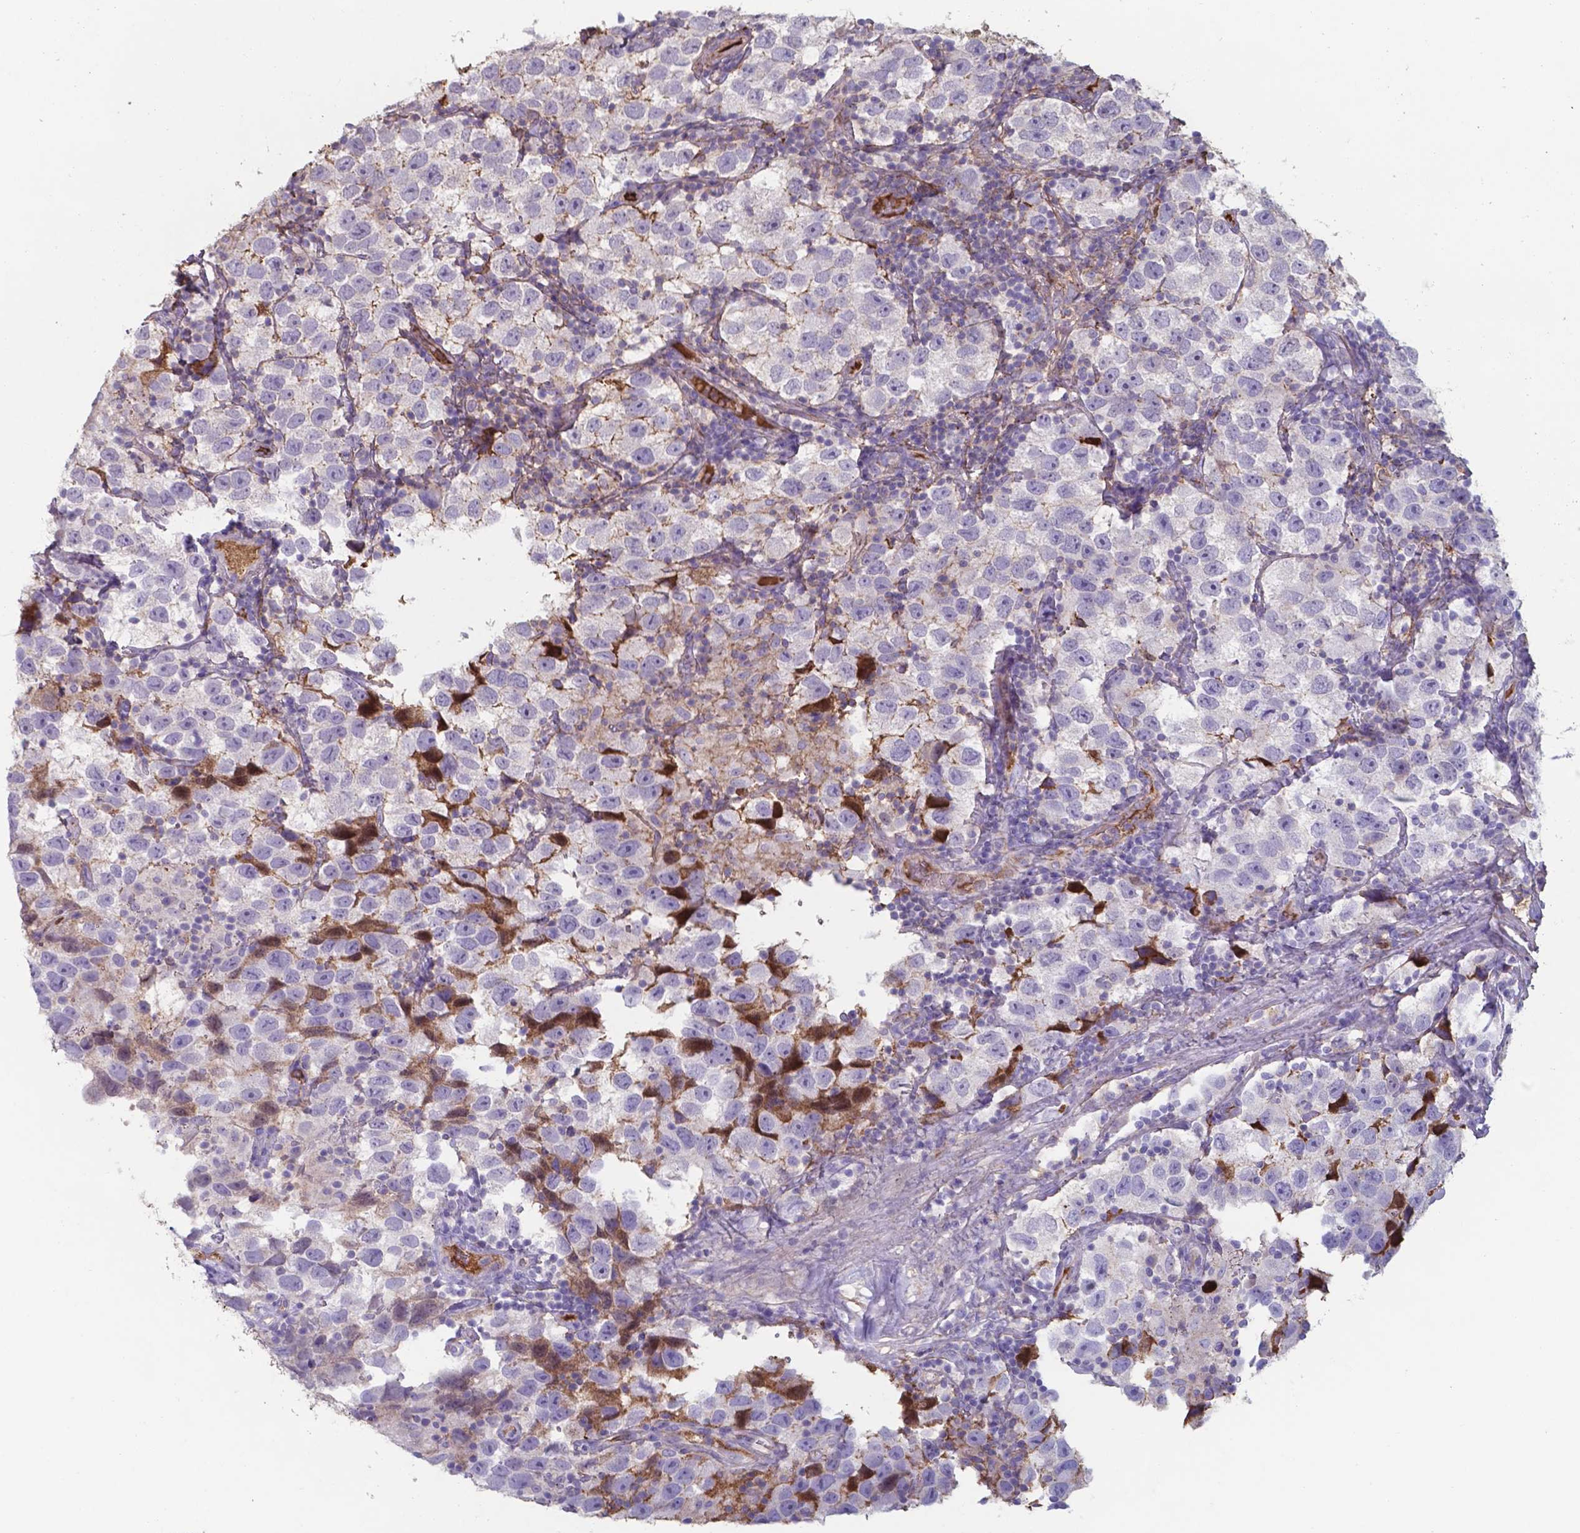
{"staining": {"intensity": "negative", "quantity": "none", "location": "none"}, "tissue": "testis cancer", "cell_type": "Tumor cells", "image_type": "cancer", "snomed": [{"axis": "morphology", "description": "Seminoma, NOS"}, {"axis": "topography", "description": "Testis"}], "caption": "Tumor cells show no significant positivity in testis cancer. The staining is performed using DAB (3,3'-diaminobenzidine) brown chromogen with nuclei counter-stained in using hematoxylin.", "gene": "SERPINA1", "patient": {"sex": "male", "age": 26}}